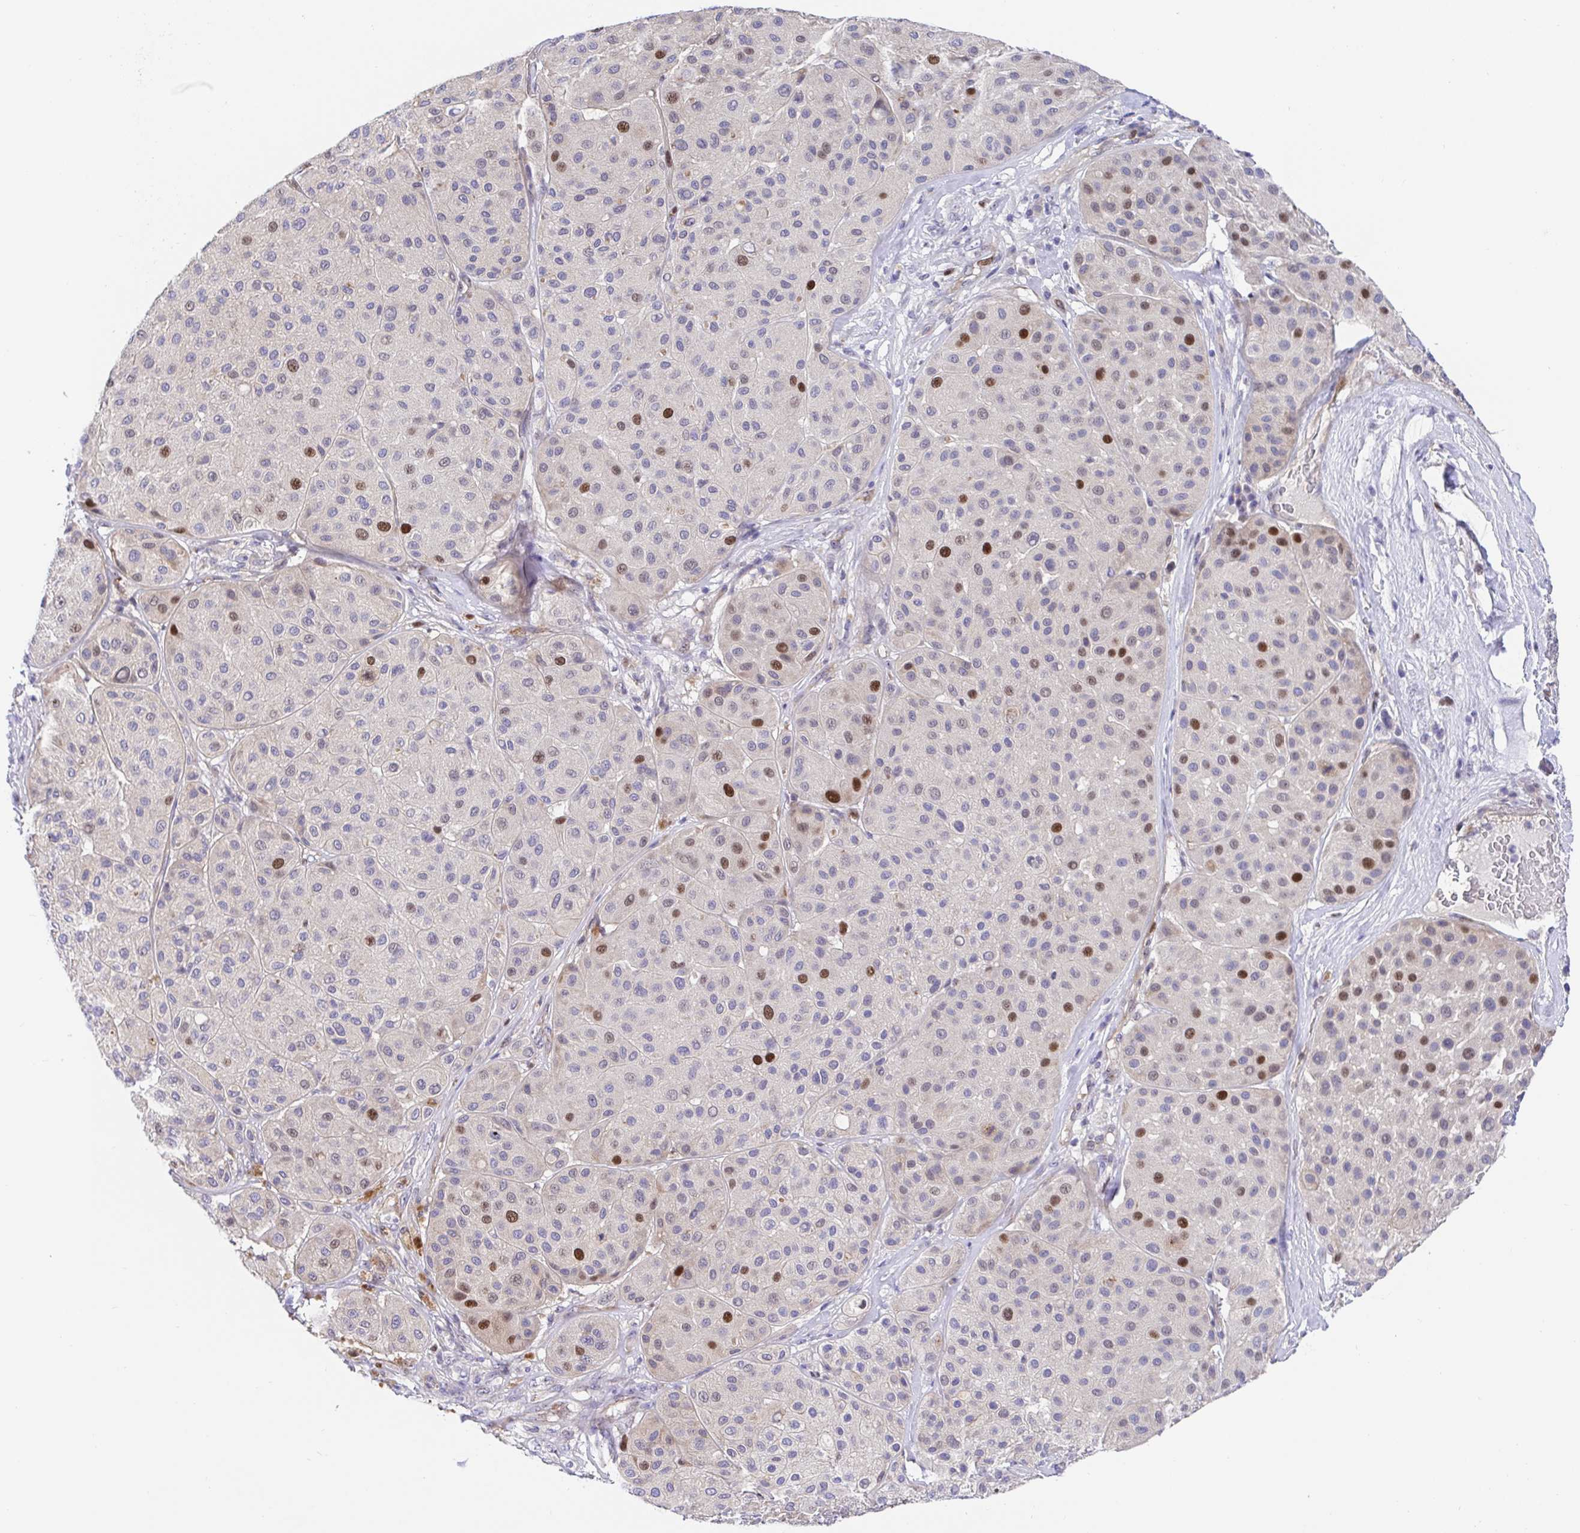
{"staining": {"intensity": "strong", "quantity": "<25%", "location": "nuclear"}, "tissue": "melanoma", "cell_type": "Tumor cells", "image_type": "cancer", "snomed": [{"axis": "morphology", "description": "Malignant melanoma, Metastatic site"}, {"axis": "topography", "description": "Smooth muscle"}], "caption": "The micrograph reveals staining of melanoma, revealing strong nuclear protein positivity (brown color) within tumor cells.", "gene": "TIMELESS", "patient": {"sex": "male", "age": 41}}